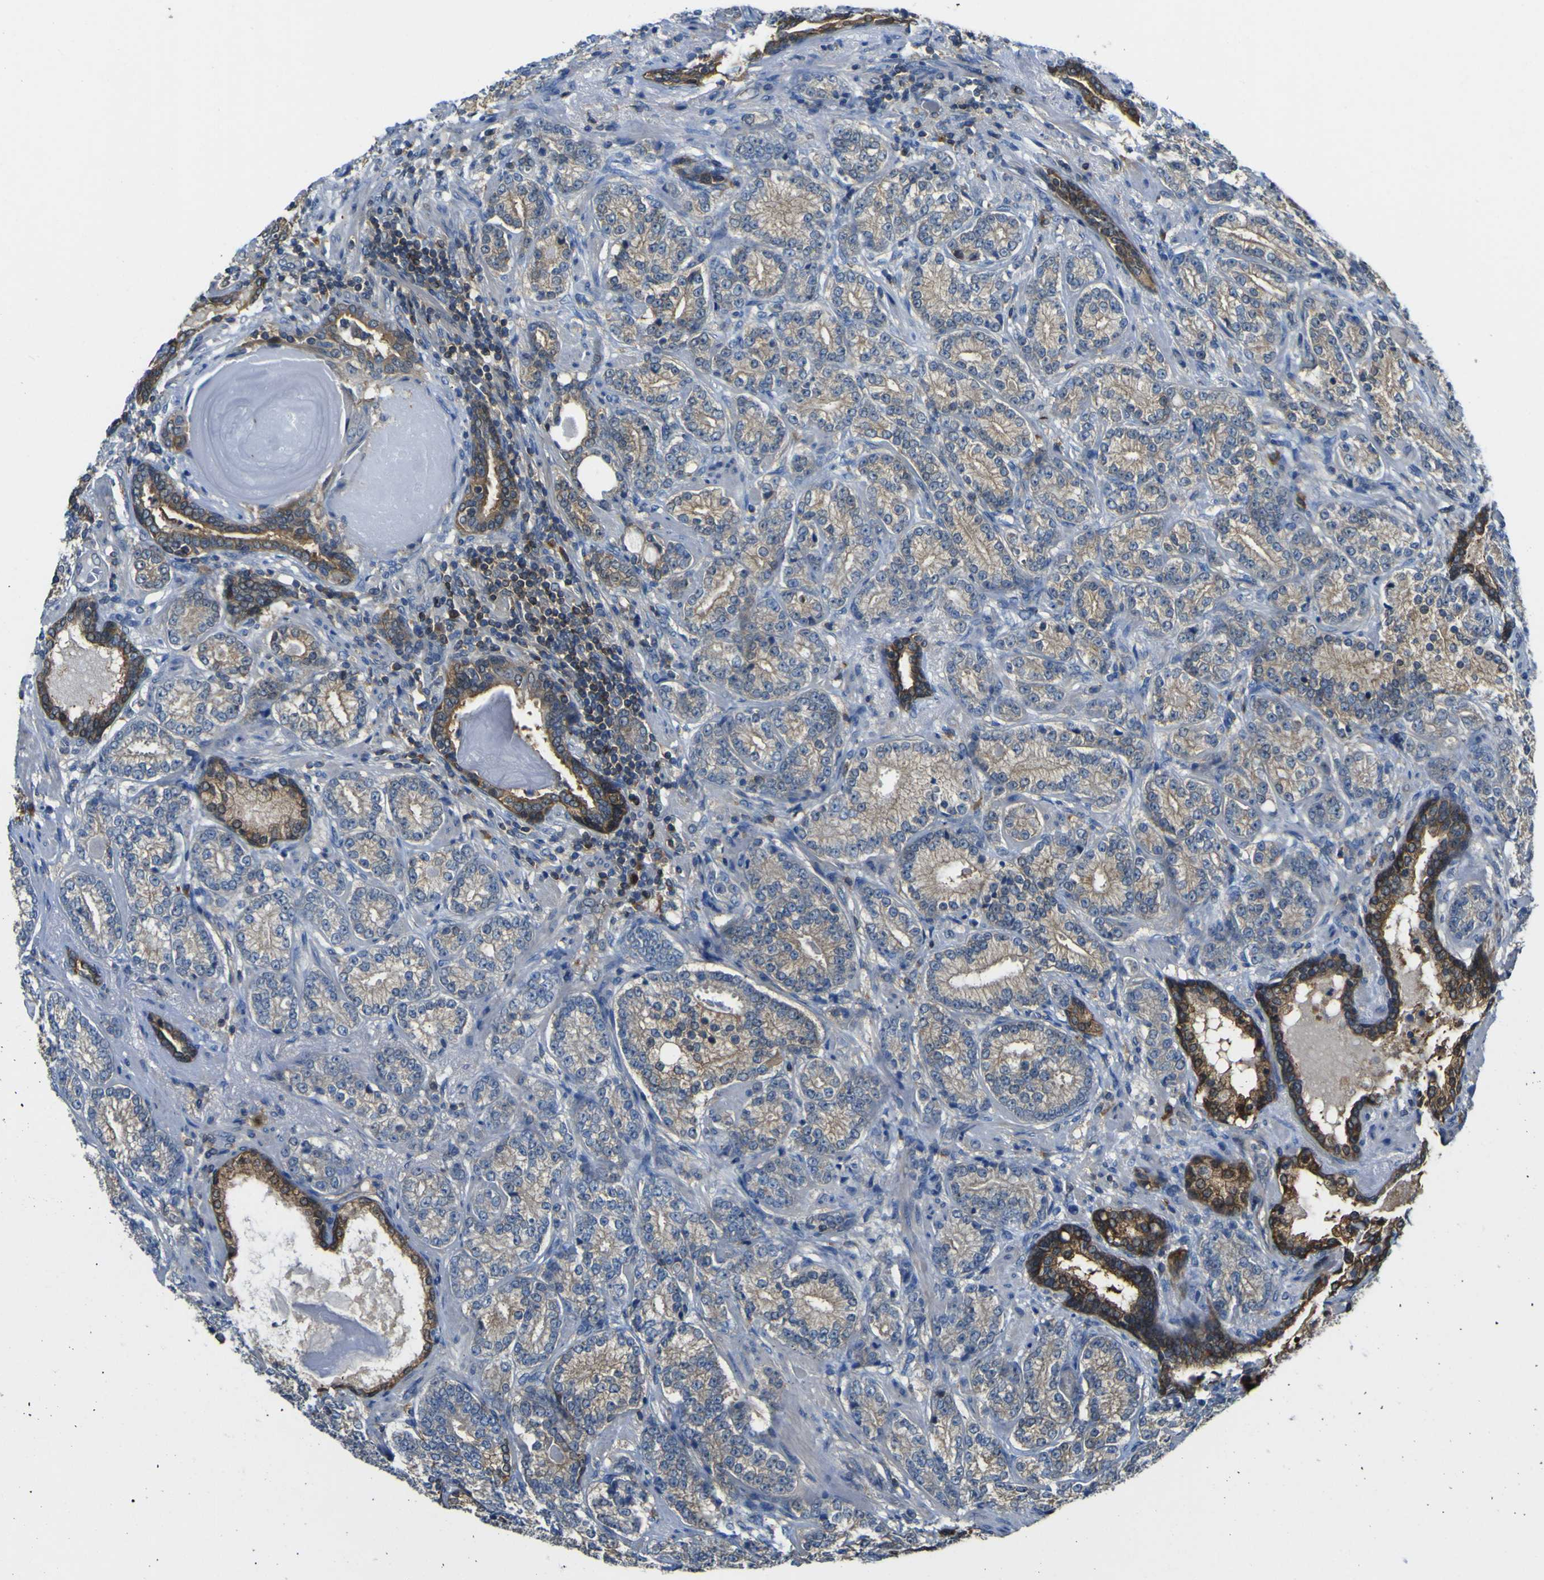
{"staining": {"intensity": "weak", "quantity": ">75%", "location": "cytoplasmic/membranous"}, "tissue": "prostate cancer", "cell_type": "Tumor cells", "image_type": "cancer", "snomed": [{"axis": "morphology", "description": "Adenocarcinoma, High grade"}, {"axis": "topography", "description": "Prostate"}], "caption": "Approximately >75% of tumor cells in human prostate cancer demonstrate weak cytoplasmic/membranous protein staining as visualized by brown immunohistochemical staining.", "gene": "EML2", "patient": {"sex": "male", "age": 61}}